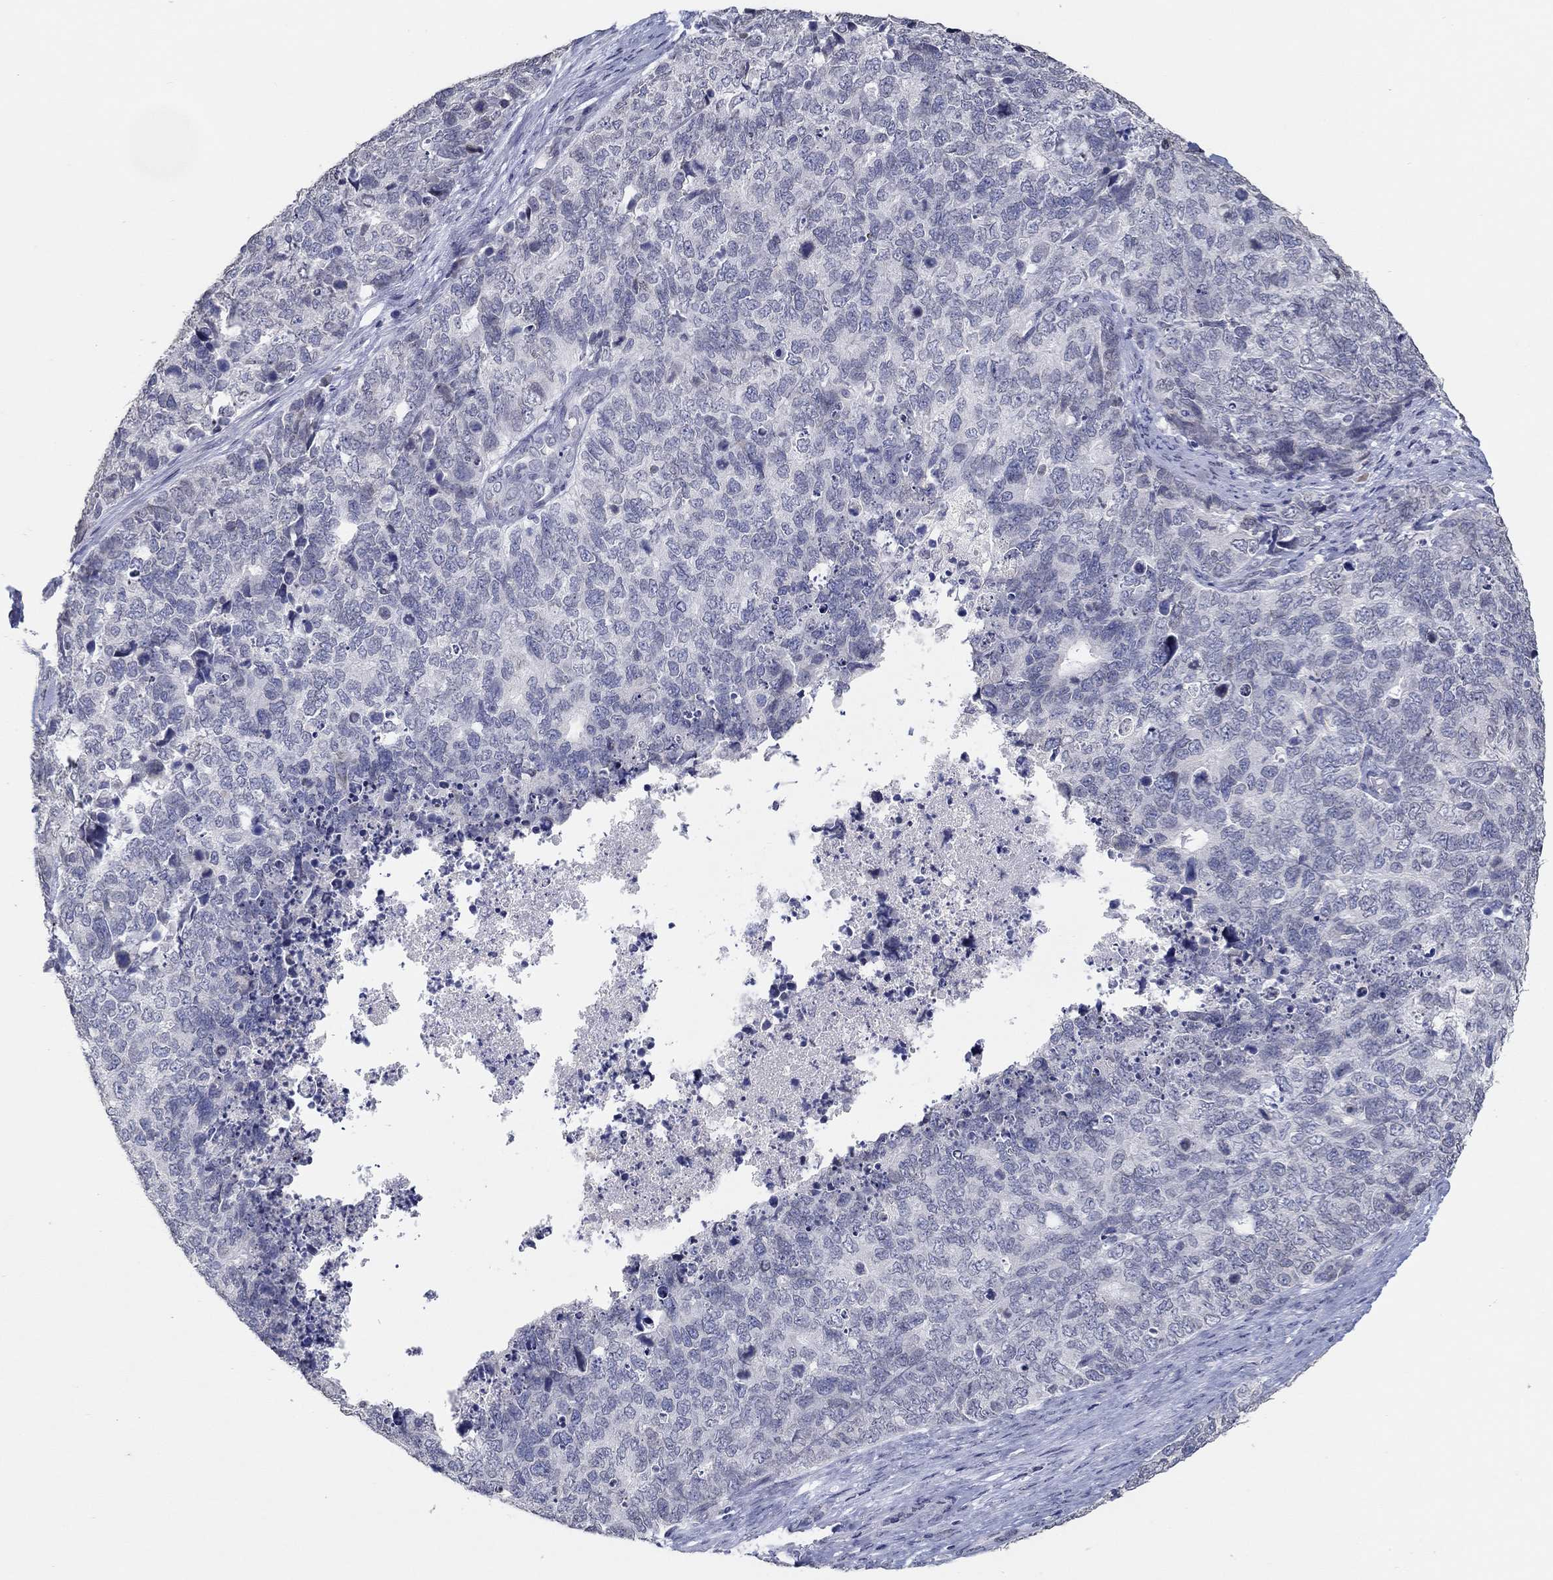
{"staining": {"intensity": "negative", "quantity": "none", "location": "none"}, "tissue": "cervical cancer", "cell_type": "Tumor cells", "image_type": "cancer", "snomed": [{"axis": "morphology", "description": "Squamous cell carcinoma, NOS"}, {"axis": "topography", "description": "Cervix"}], "caption": "An immunohistochemistry (IHC) image of squamous cell carcinoma (cervical) is shown. There is no staining in tumor cells of squamous cell carcinoma (cervical).", "gene": "NUP155", "patient": {"sex": "female", "age": 63}}